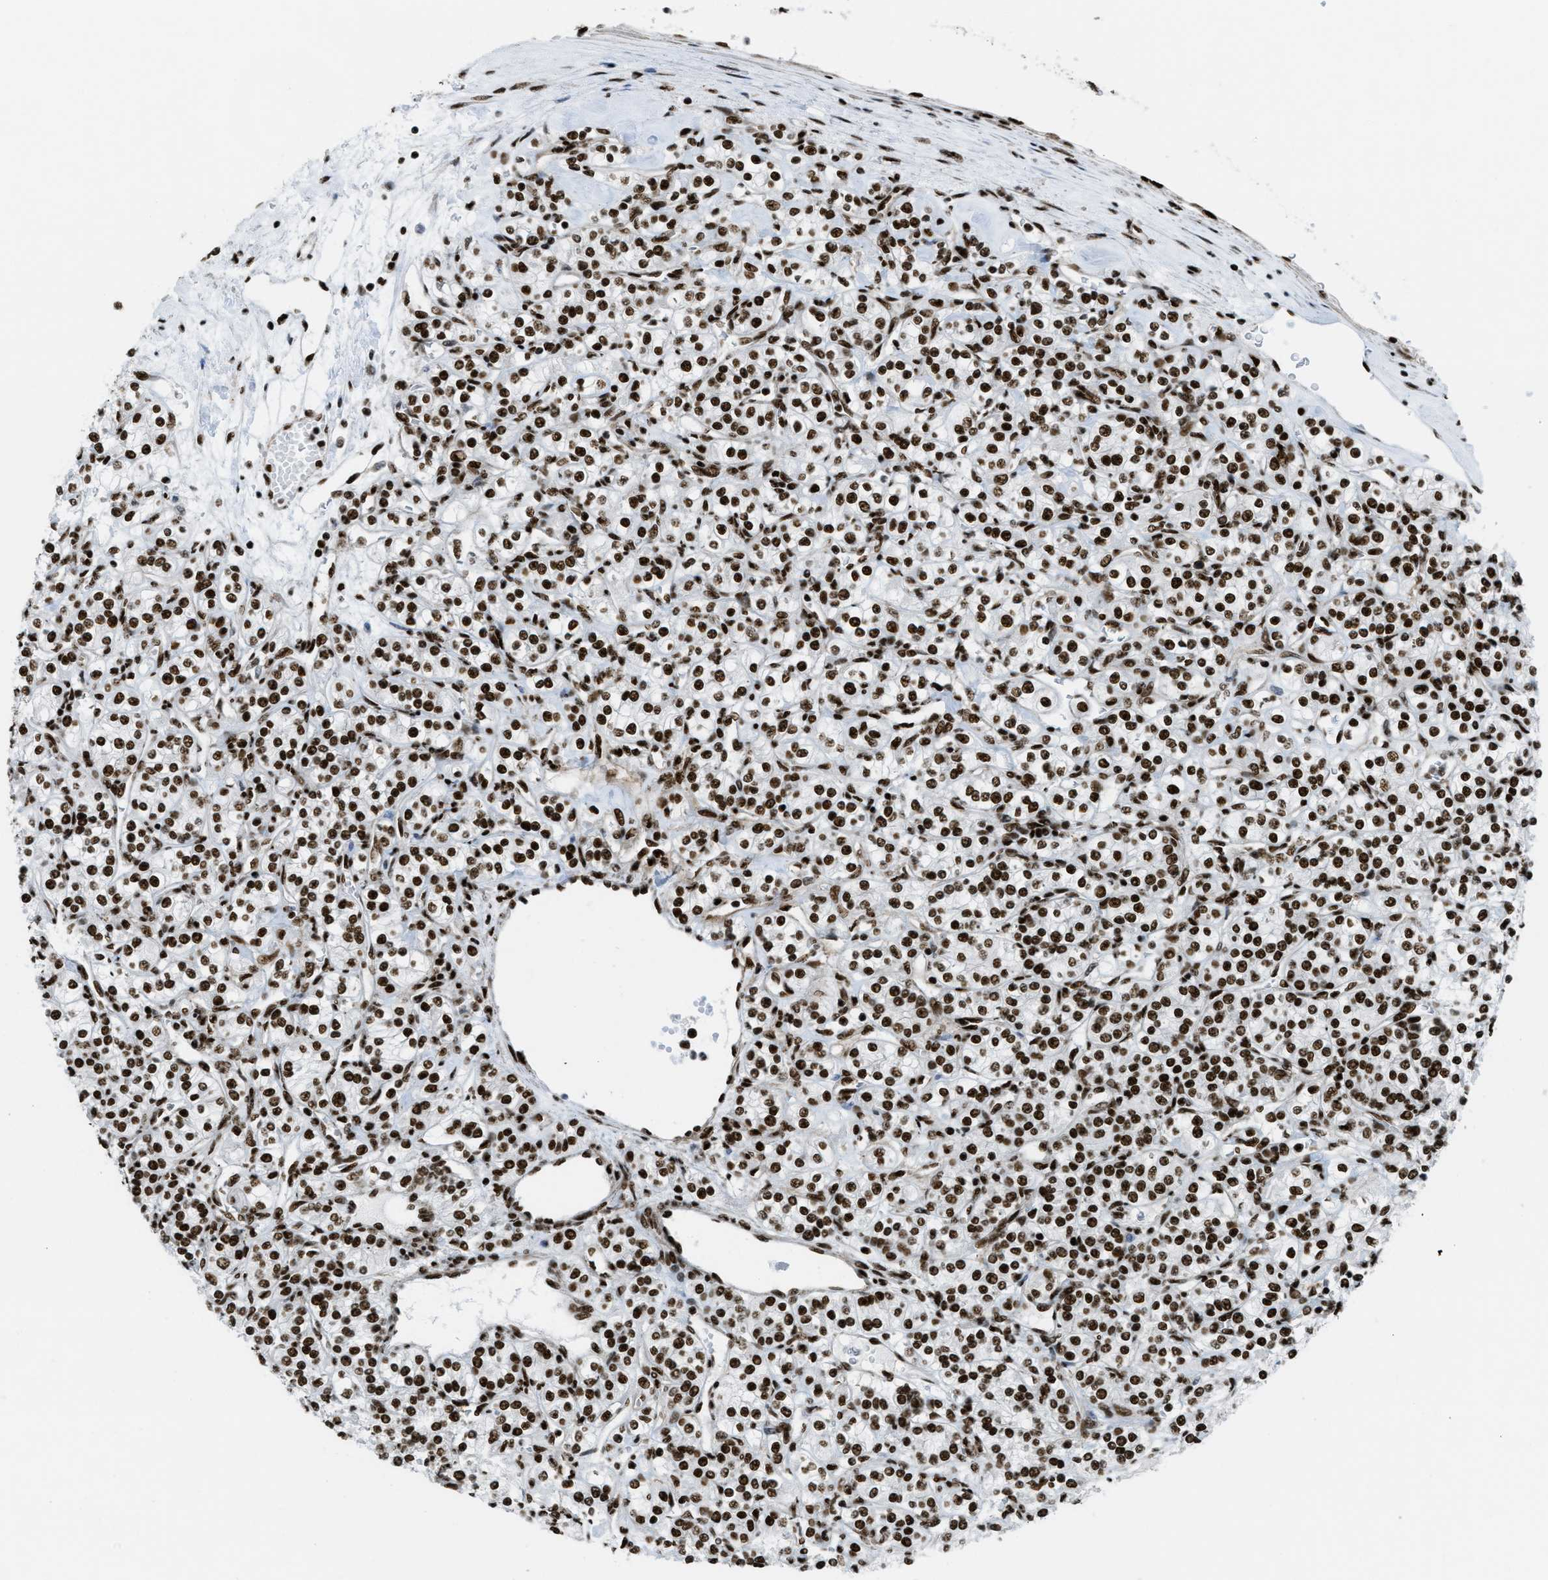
{"staining": {"intensity": "strong", "quantity": ">75%", "location": "nuclear"}, "tissue": "renal cancer", "cell_type": "Tumor cells", "image_type": "cancer", "snomed": [{"axis": "morphology", "description": "Adenocarcinoma, NOS"}, {"axis": "topography", "description": "Kidney"}], "caption": "Adenocarcinoma (renal) tissue exhibits strong nuclear positivity in approximately >75% of tumor cells, visualized by immunohistochemistry.", "gene": "ZNF207", "patient": {"sex": "male", "age": 77}}